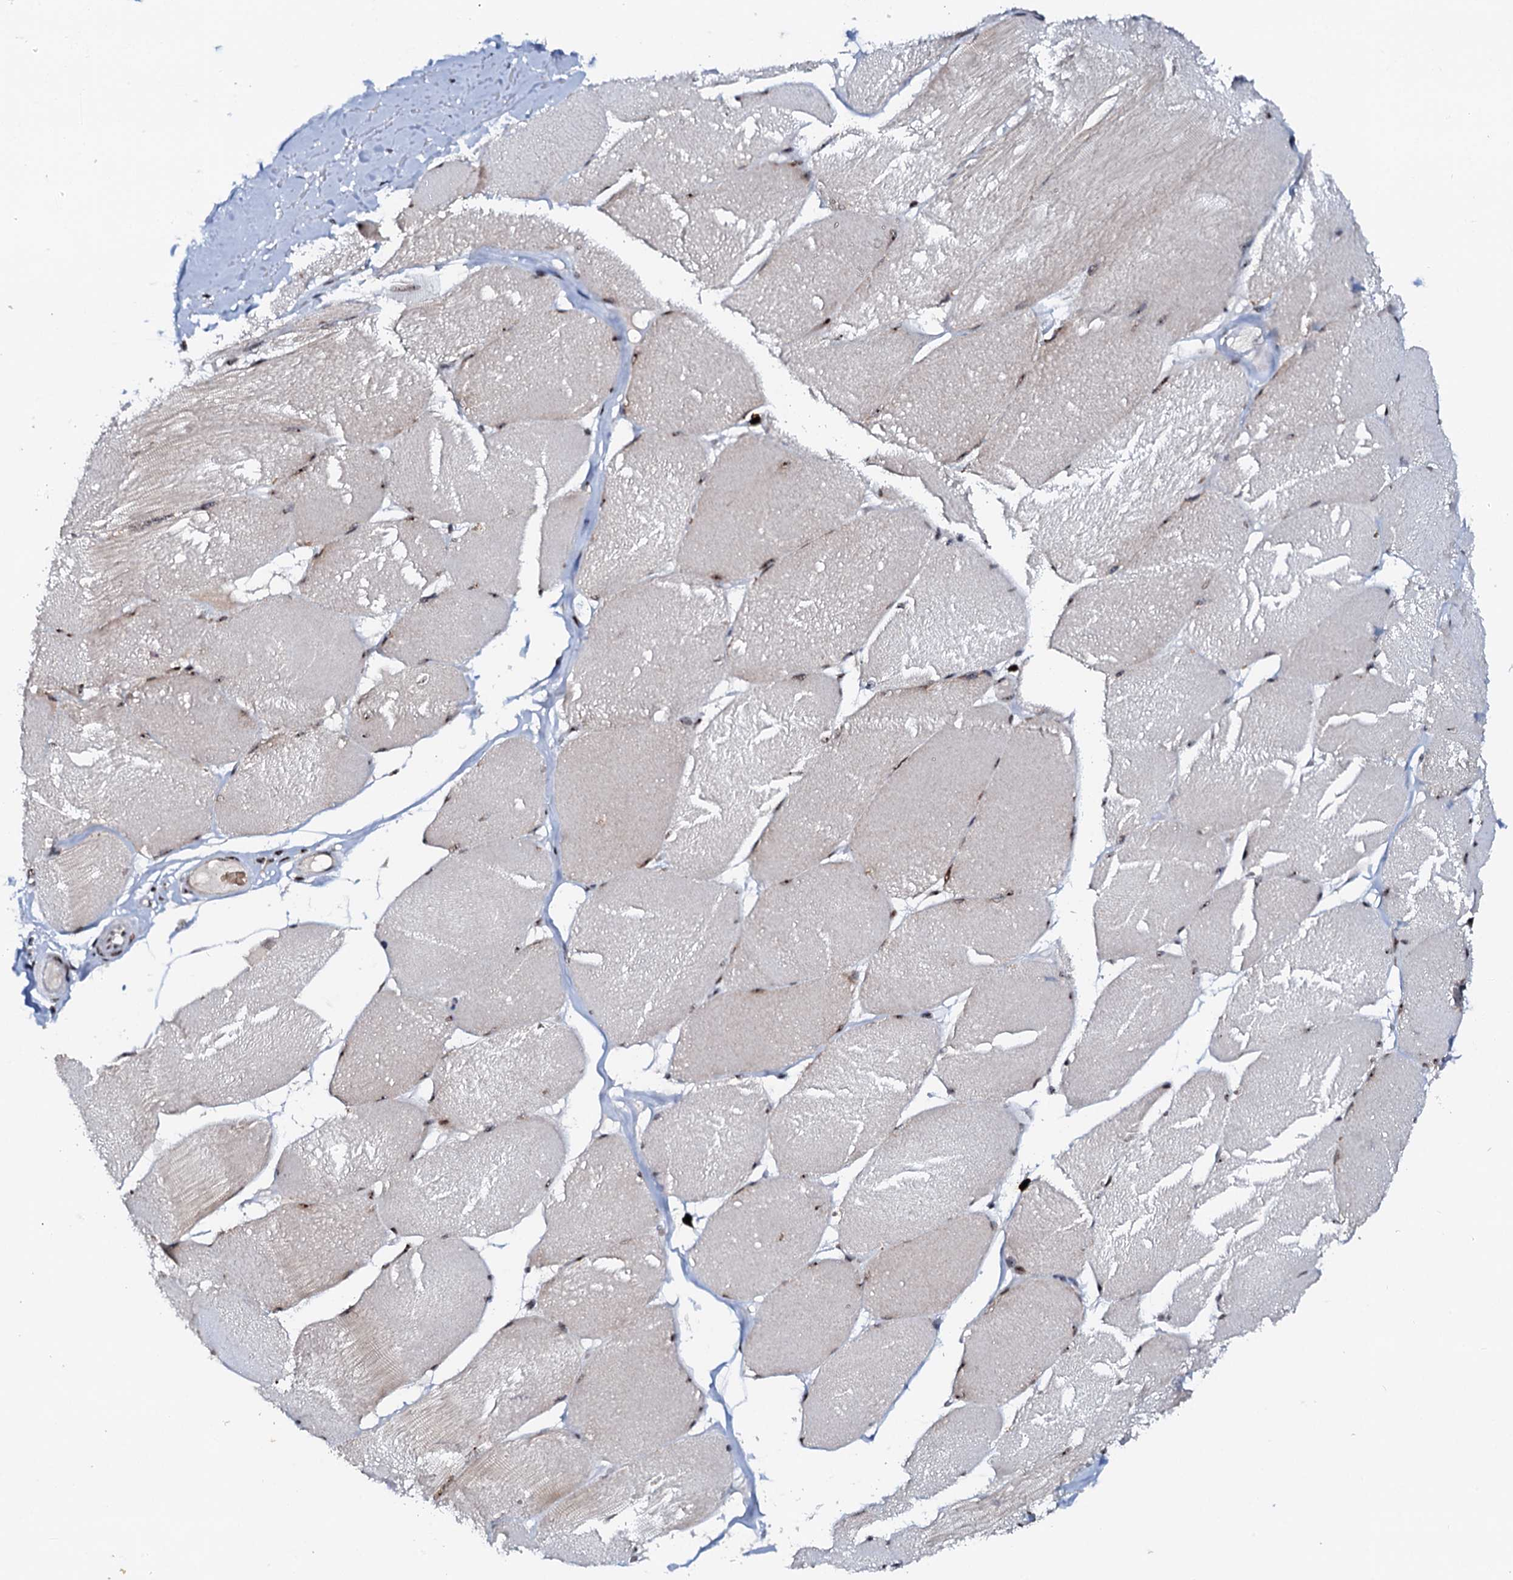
{"staining": {"intensity": "moderate", "quantity": "<25%", "location": "cytoplasmic/membranous,nuclear"}, "tissue": "skeletal muscle", "cell_type": "Myocytes", "image_type": "normal", "snomed": [{"axis": "morphology", "description": "Normal tissue, NOS"}, {"axis": "topography", "description": "Skin"}, {"axis": "topography", "description": "Skeletal muscle"}], "caption": "DAB (3,3'-diaminobenzidine) immunohistochemical staining of normal skeletal muscle exhibits moderate cytoplasmic/membranous,nuclear protein expression in approximately <25% of myocytes. (IHC, brightfield microscopy, high magnification).", "gene": "NEUROG3", "patient": {"sex": "male", "age": 83}}